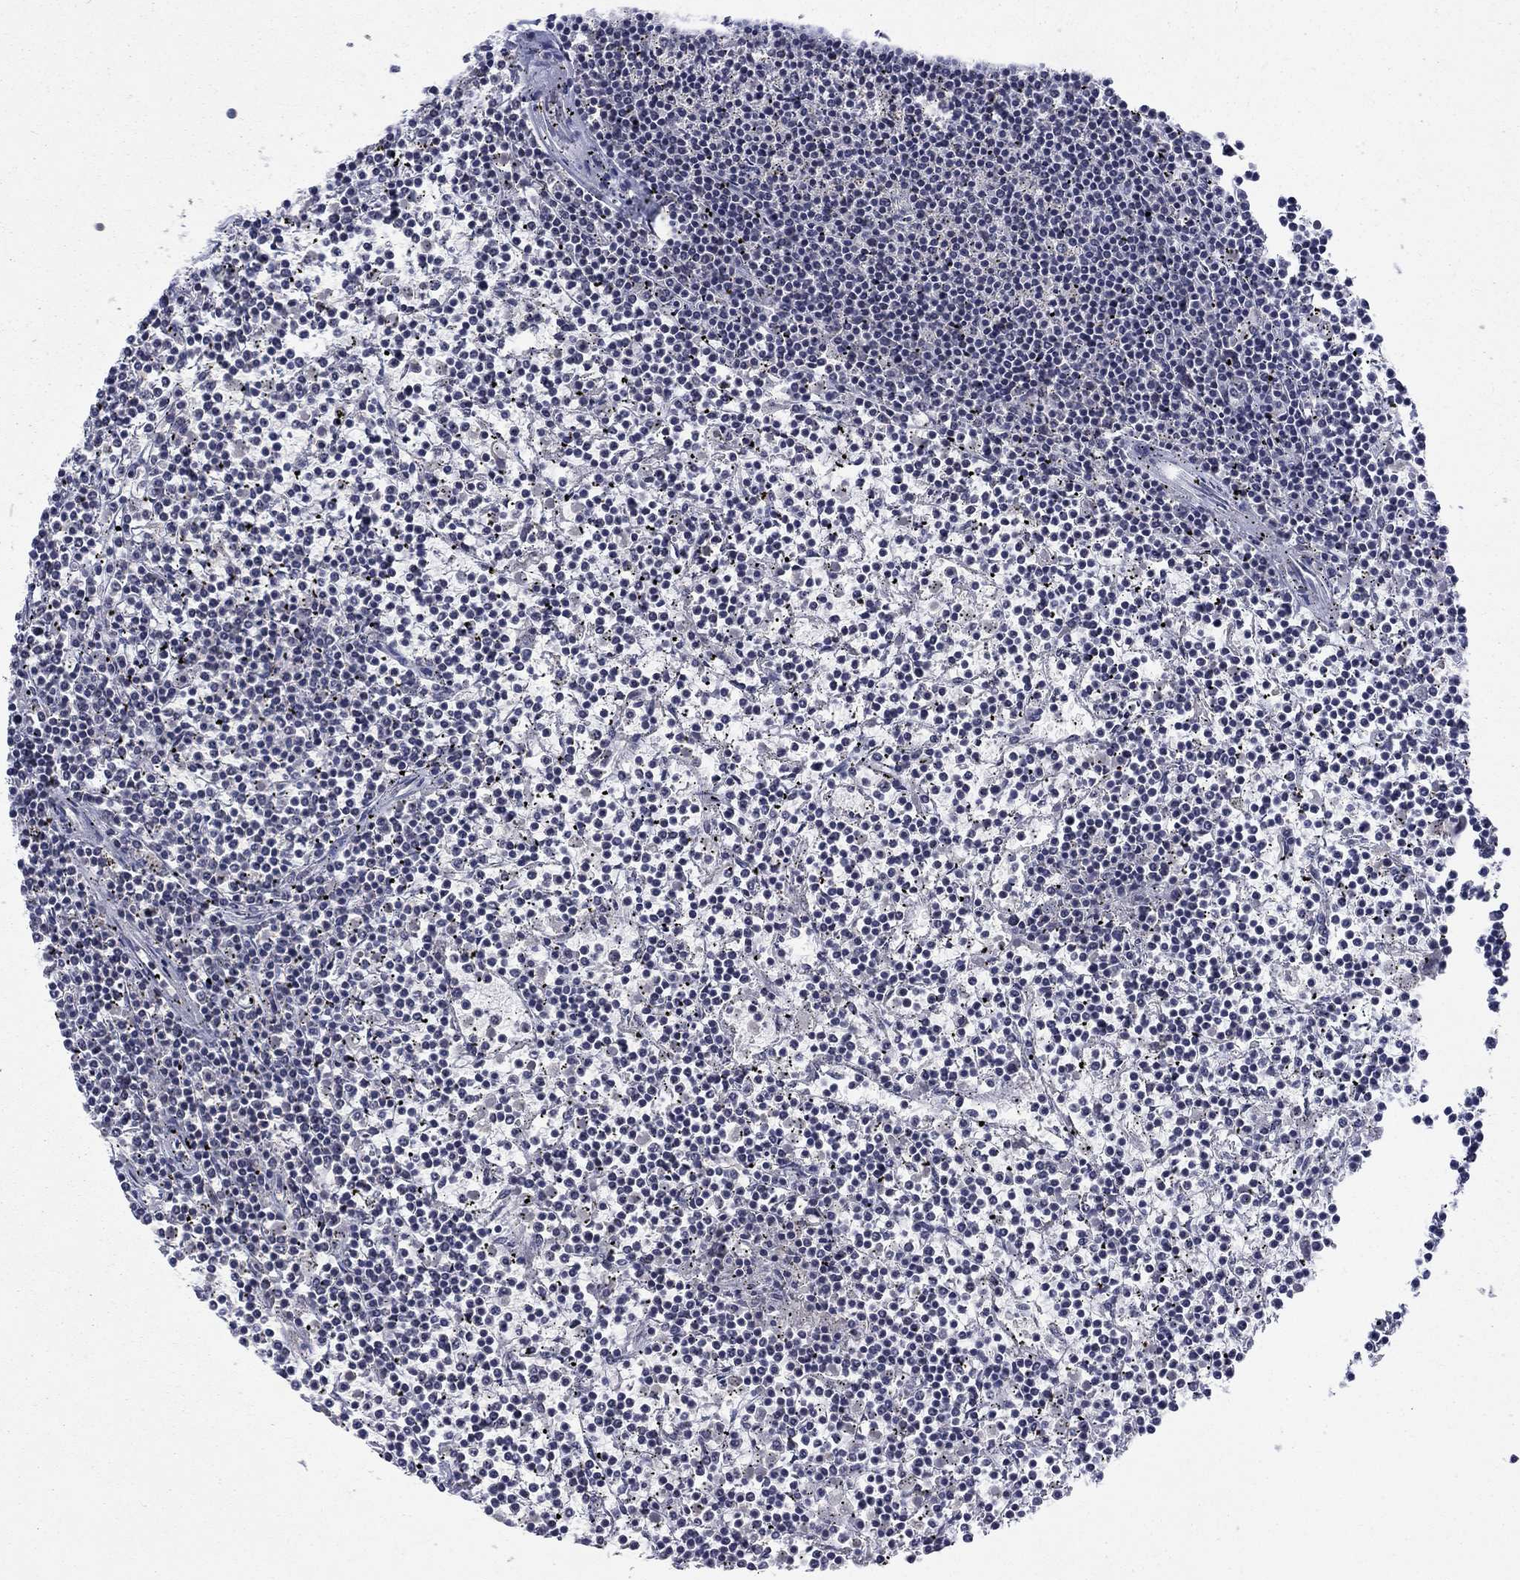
{"staining": {"intensity": "negative", "quantity": "none", "location": "none"}, "tissue": "lymphoma", "cell_type": "Tumor cells", "image_type": "cancer", "snomed": [{"axis": "morphology", "description": "Malignant lymphoma, non-Hodgkin's type, Low grade"}, {"axis": "topography", "description": "Spleen"}], "caption": "Photomicrograph shows no protein expression in tumor cells of low-grade malignant lymphoma, non-Hodgkin's type tissue.", "gene": "SPATA33", "patient": {"sex": "female", "age": 19}}